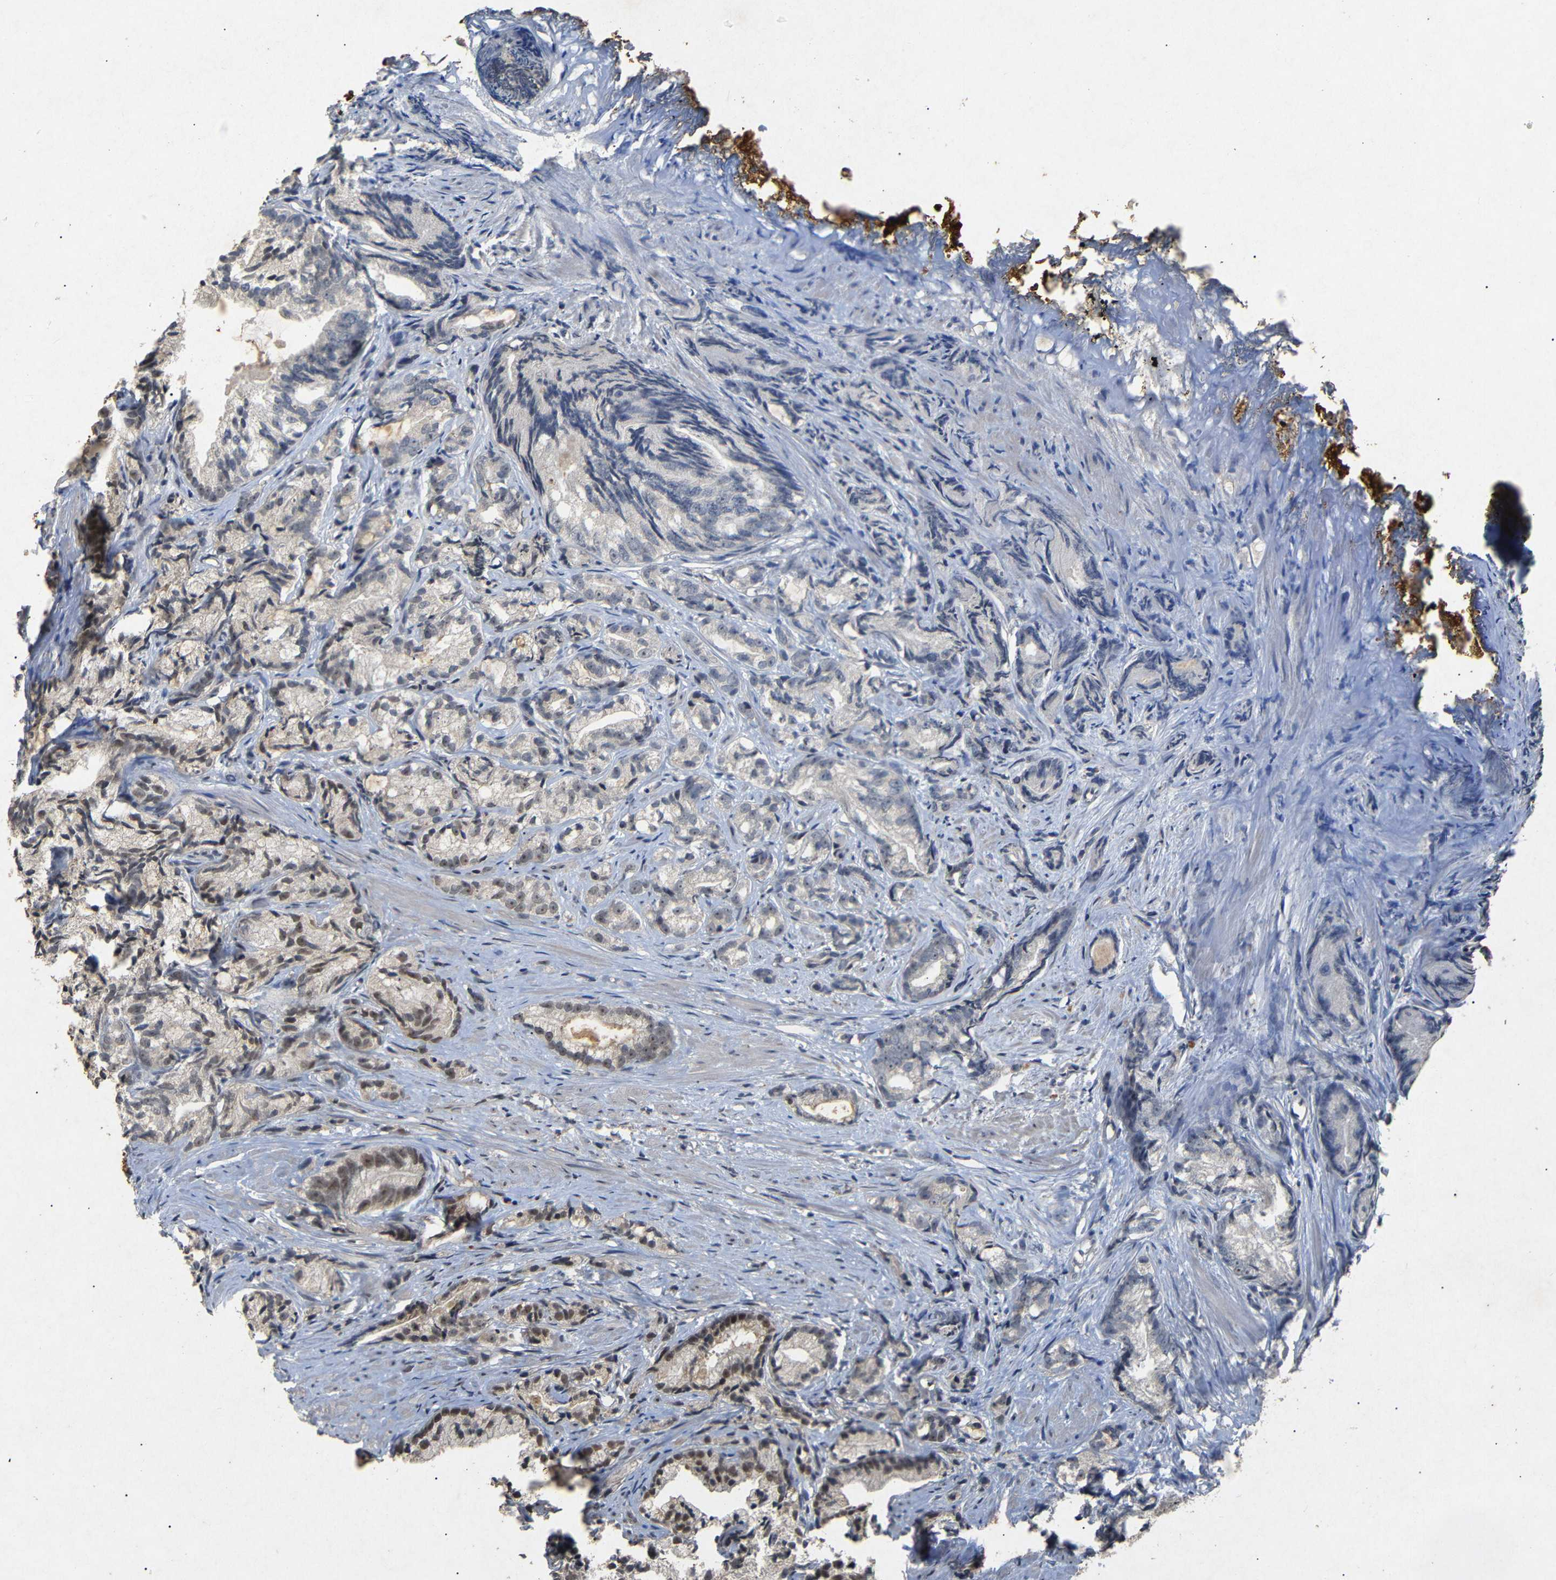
{"staining": {"intensity": "moderate", "quantity": ">75%", "location": "nuclear"}, "tissue": "prostate cancer", "cell_type": "Tumor cells", "image_type": "cancer", "snomed": [{"axis": "morphology", "description": "Adenocarcinoma, Low grade"}, {"axis": "topography", "description": "Prostate"}], "caption": "There is medium levels of moderate nuclear expression in tumor cells of prostate adenocarcinoma (low-grade), as demonstrated by immunohistochemical staining (brown color).", "gene": "PARN", "patient": {"sex": "male", "age": 89}}